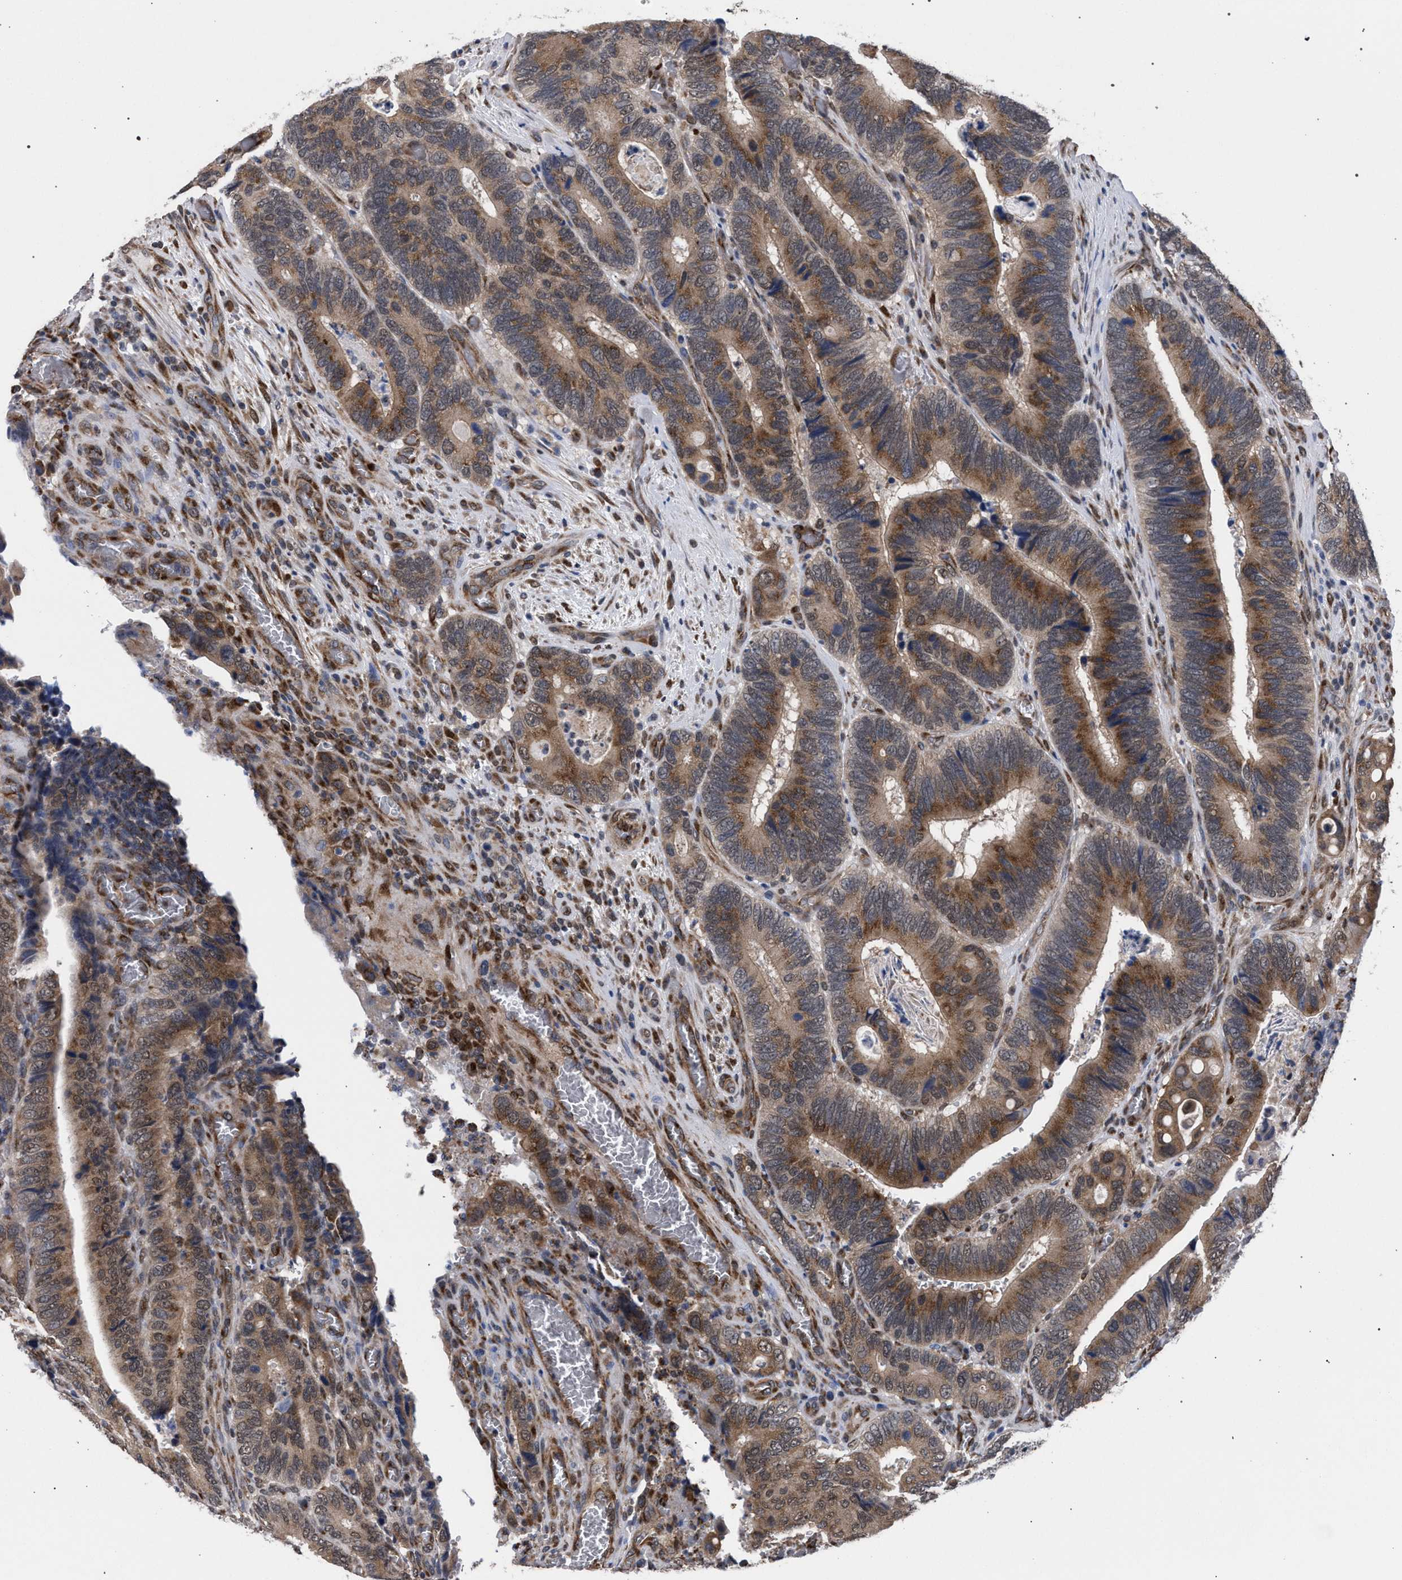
{"staining": {"intensity": "moderate", "quantity": ">75%", "location": "cytoplasmic/membranous,nuclear"}, "tissue": "colorectal cancer", "cell_type": "Tumor cells", "image_type": "cancer", "snomed": [{"axis": "morphology", "description": "Adenocarcinoma, NOS"}, {"axis": "topography", "description": "Colon"}], "caption": "High-power microscopy captured an immunohistochemistry (IHC) image of adenocarcinoma (colorectal), revealing moderate cytoplasmic/membranous and nuclear positivity in approximately >75% of tumor cells.", "gene": "GOLGA2", "patient": {"sex": "male", "age": 72}}